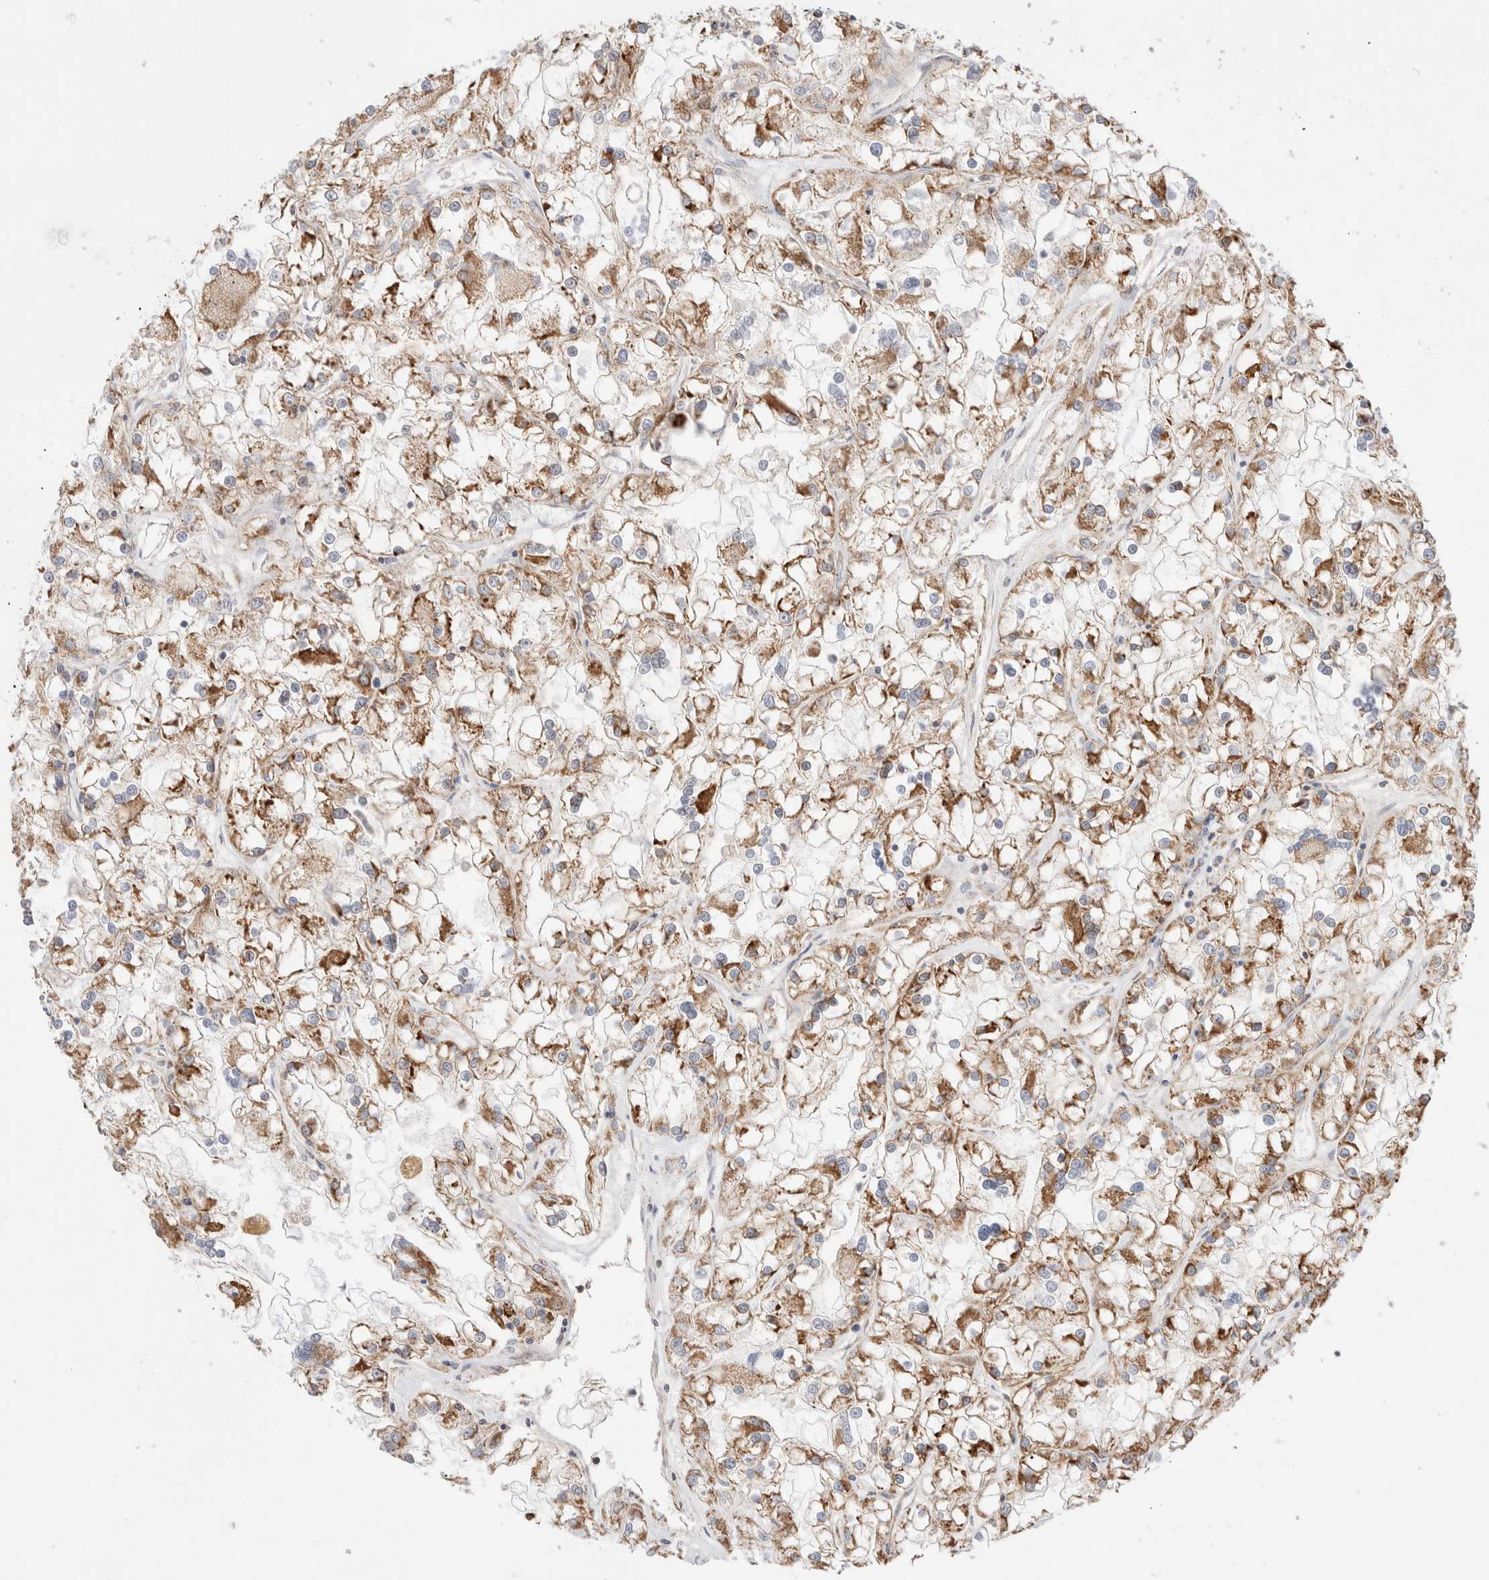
{"staining": {"intensity": "moderate", "quantity": "25%-75%", "location": "cytoplasmic/membranous"}, "tissue": "renal cancer", "cell_type": "Tumor cells", "image_type": "cancer", "snomed": [{"axis": "morphology", "description": "Adenocarcinoma, NOS"}, {"axis": "topography", "description": "Kidney"}], "caption": "Immunohistochemistry (DAB) staining of human renal cancer shows moderate cytoplasmic/membranous protein positivity in approximately 25%-75% of tumor cells. The staining is performed using DAB (3,3'-diaminobenzidine) brown chromogen to label protein expression. The nuclei are counter-stained blue using hematoxylin.", "gene": "TMPPE", "patient": {"sex": "female", "age": 52}}